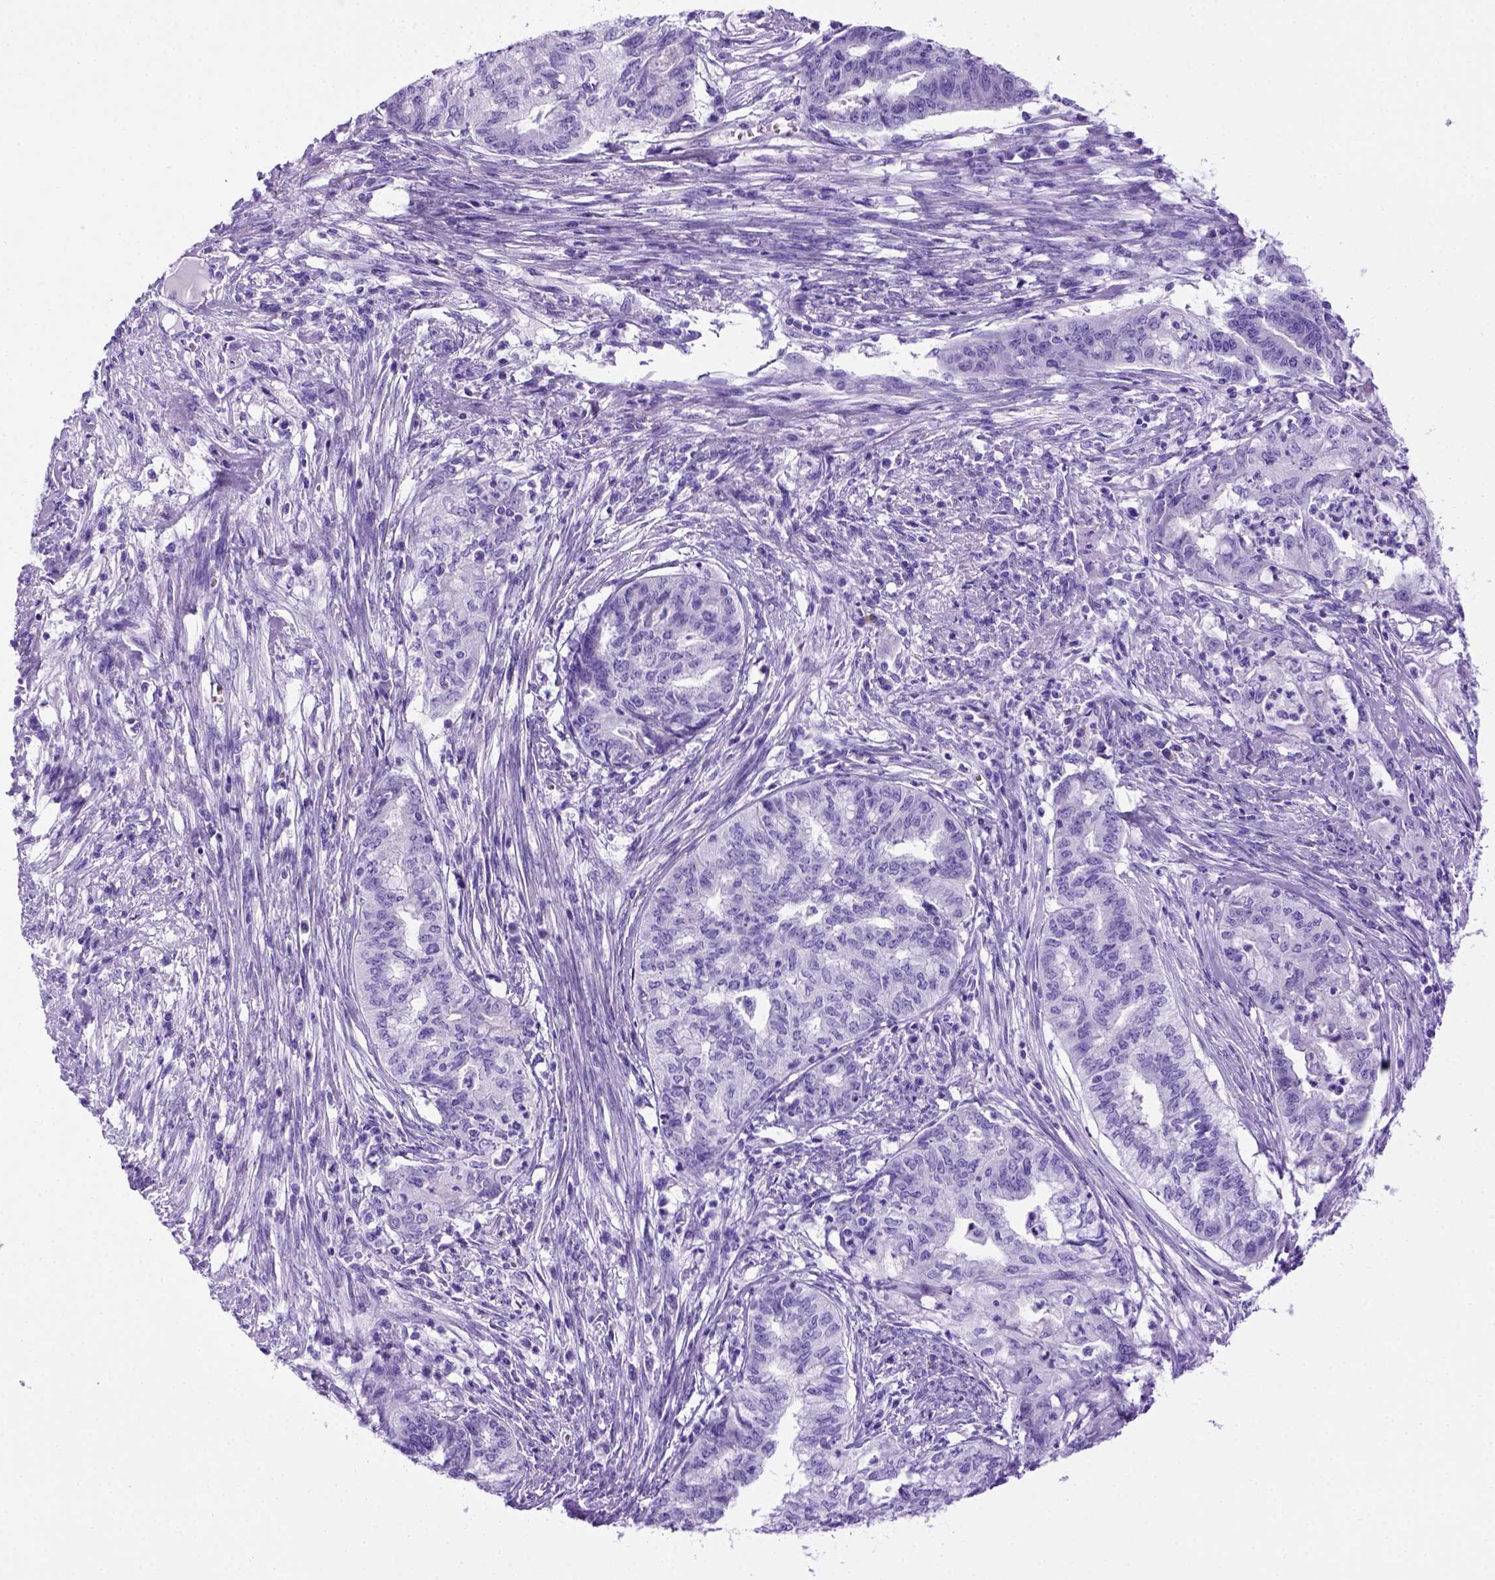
{"staining": {"intensity": "negative", "quantity": "none", "location": "none"}, "tissue": "endometrial cancer", "cell_type": "Tumor cells", "image_type": "cancer", "snomed": [{"axis": "morphology", "description": "Adenocarcinoma, NOS"}, {"axis": "topography", "description": "Endometrium"}], "caption": "High power microscopy image of an immunohistochemistry image of adenocarcinoma (endometrial), revealing no significant staining in tumor cells.", "gene": "MEOX2", "patient": {"sex": "female", "age": 79}}